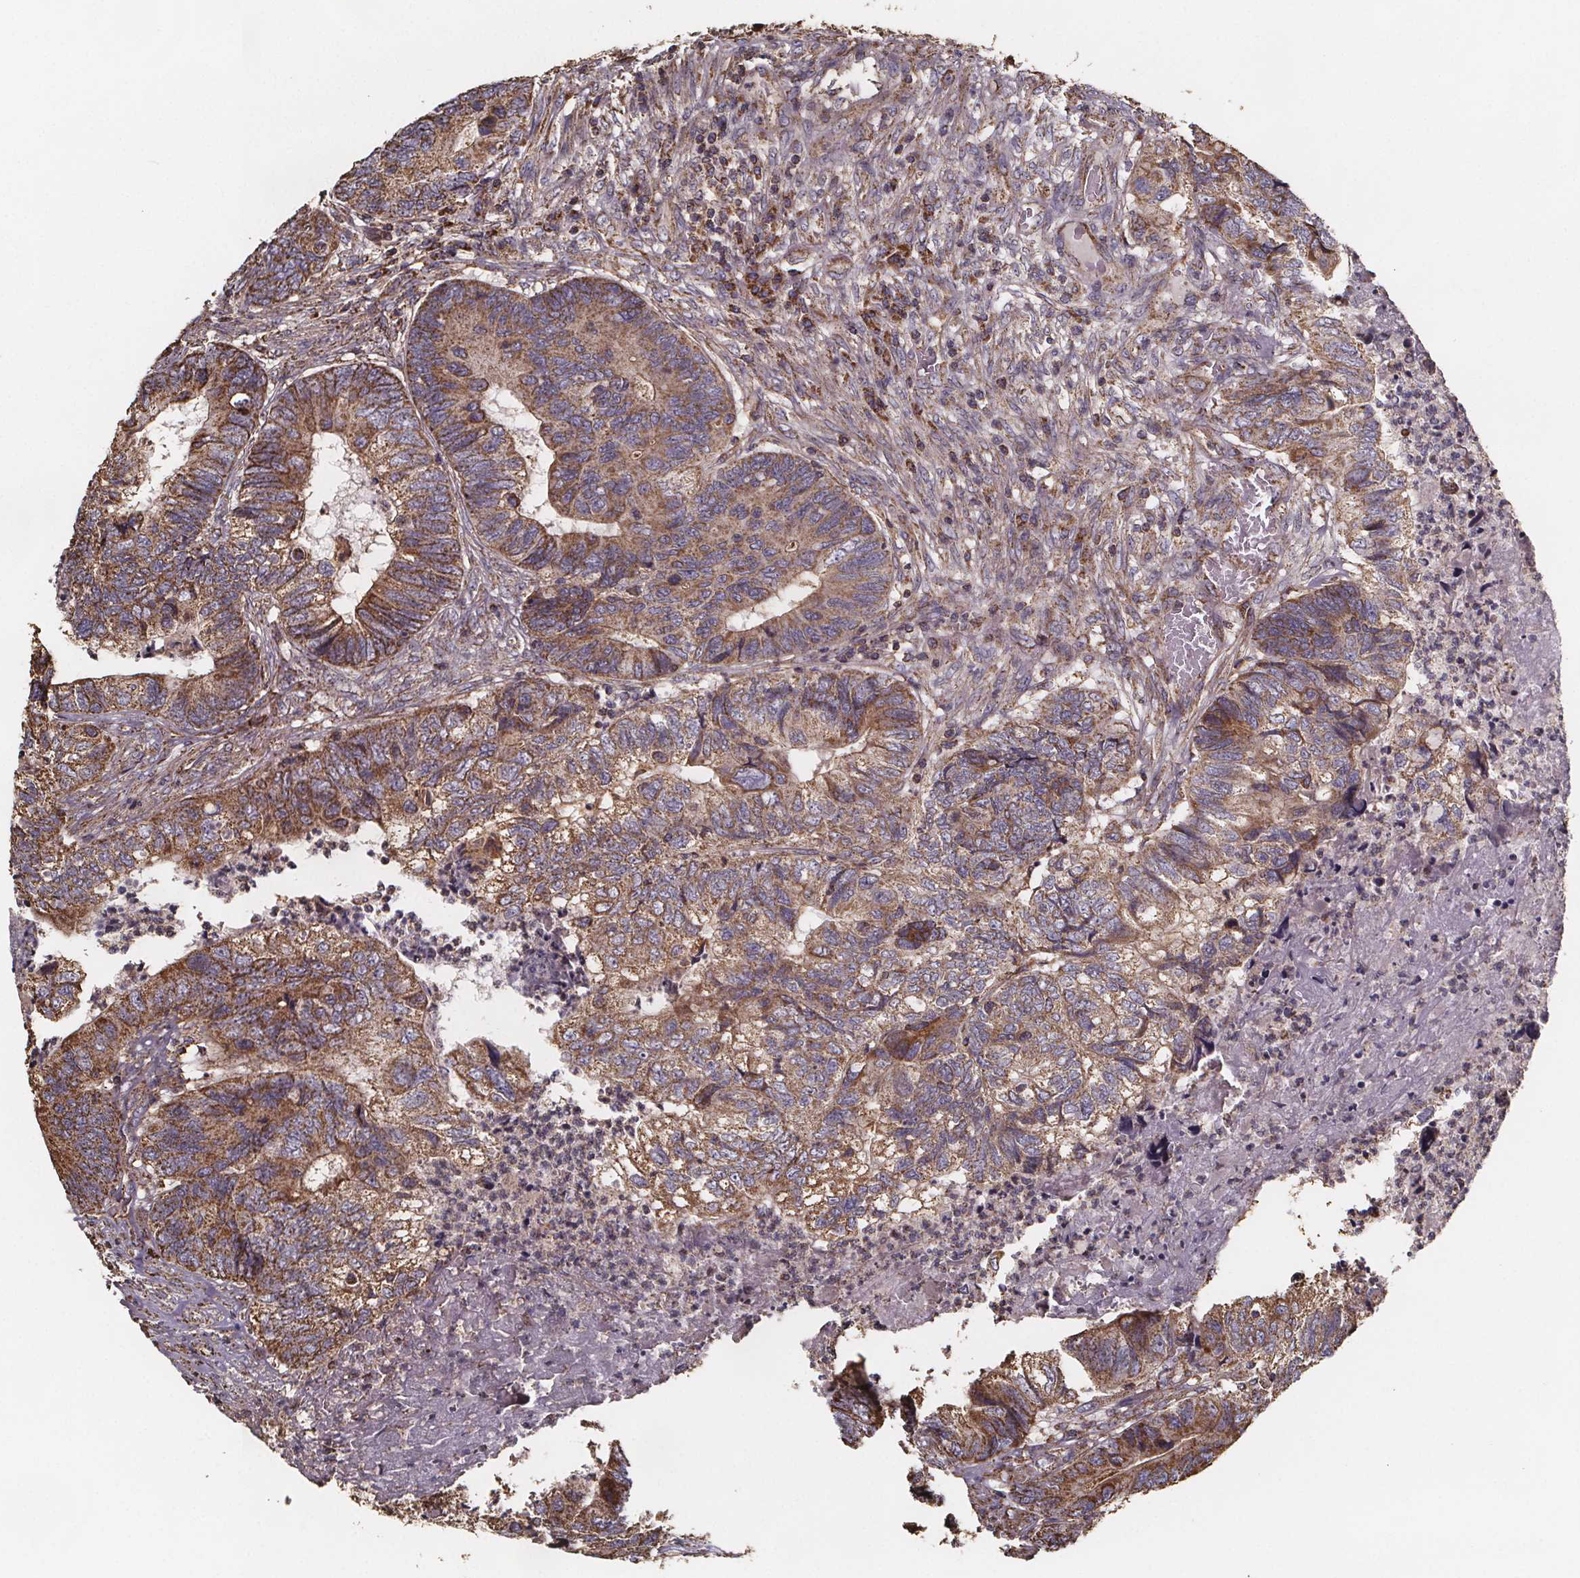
{"staining": {"intensity": "moderate", "quantity": ">75%", "location": "cytoplasmic/membranous"}, "tissue": "colorectal cancer", "cell_type": "Tumor cells", "image_type": "cancer", "snomed": [{"axis": "morphology", "description": "Adenocarcinoma, NOS"}, {"axis": "topography", "description": "Colon"}], "caption": "High-magnification brightfield microscopy of colorectal cancer (adenocarcinoma) stained with DAB (3,3'-diaminobenzidine) (brown) and counterstained with hematoxylin (blue). tumor cells exhibit moderate cytoplasmic/membranous expression is identified in approximately>75% of cells. Nuclei are stained in blue.", "gene": "SLC35D2", "patient": {"sex": "female", "age": 67}}